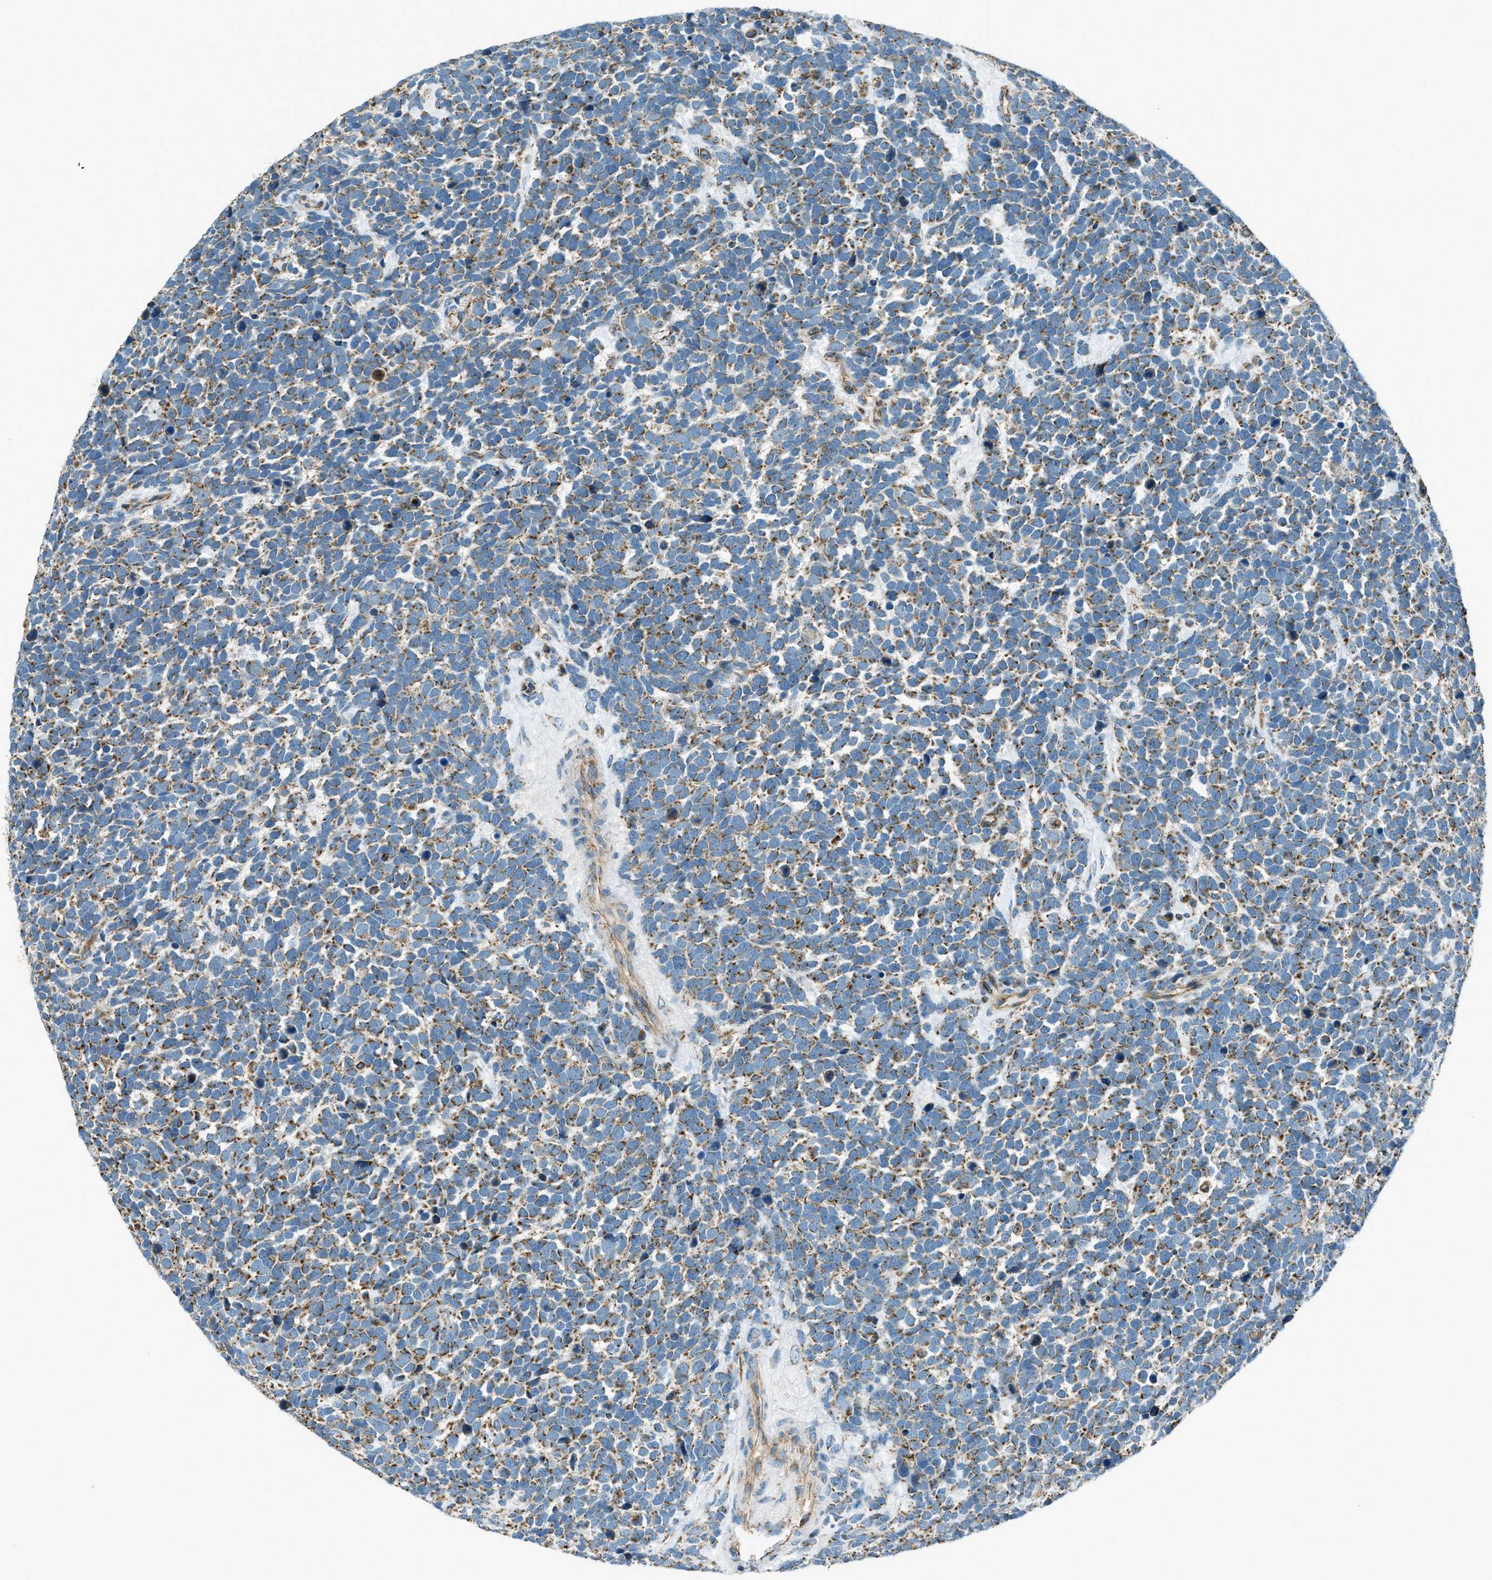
{"staining": {"intensity": "weak", "quantity": ">75%", "location": "cytoplasmic/membranous"}, "tissue": "urothelial cancer", "cell_type": "Tumor cells", "image_type": "cancer", "snomed": [{"axis": "morphology", "description": "Urothelial carcinoma, High grade"}, {"axis": "topography", "description": "Urinary bladder"}], "caption": "Human urothelial cancer stained for a protein (brown) demonstrates weak cytoplasmic/membranous positive expression in approximately >75% of tumor cells.", "gene": "CHST15", "patient": {"sex": "female", "age": 82}}